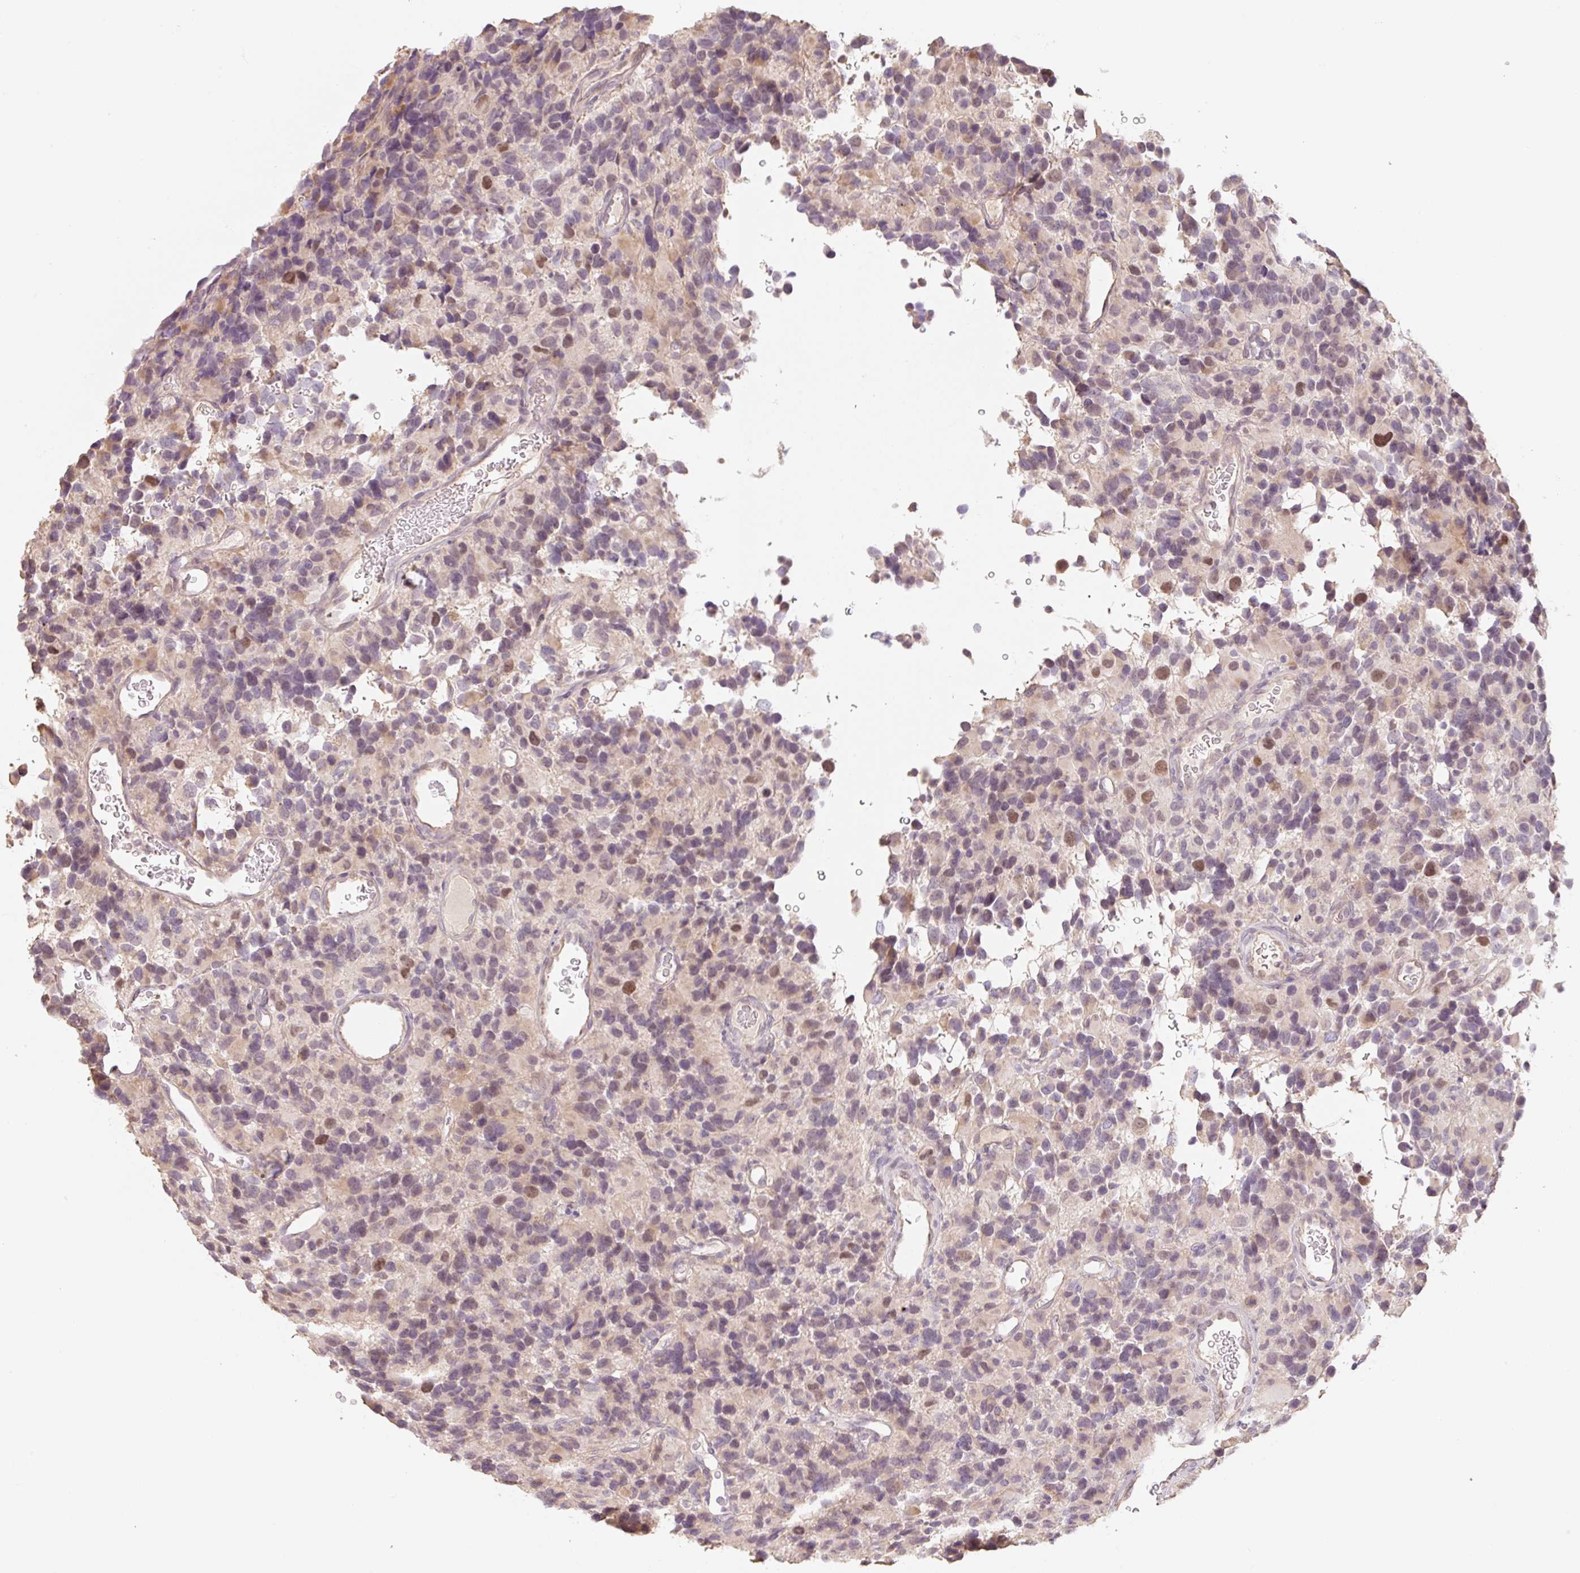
{"staining": {"intensity": "moderate", "quantity": "25%-75%", "location": "nuclear"}, "tissue": "glioma", "cell_type": "Tumor cells", "image_type": "cancer", "snomed": [{"axis": "morphology", "description": "Glioma, malignant, High grade"}, {"axis": "topography", "description": "Brain"}], "caption": "The immunohistochemical stain shows moderate nuclear positivity in tumor cells of malignant high-grade glioma tissue.", "gene": "MIA2", "patient": {"sex": "male", "age": 77}}